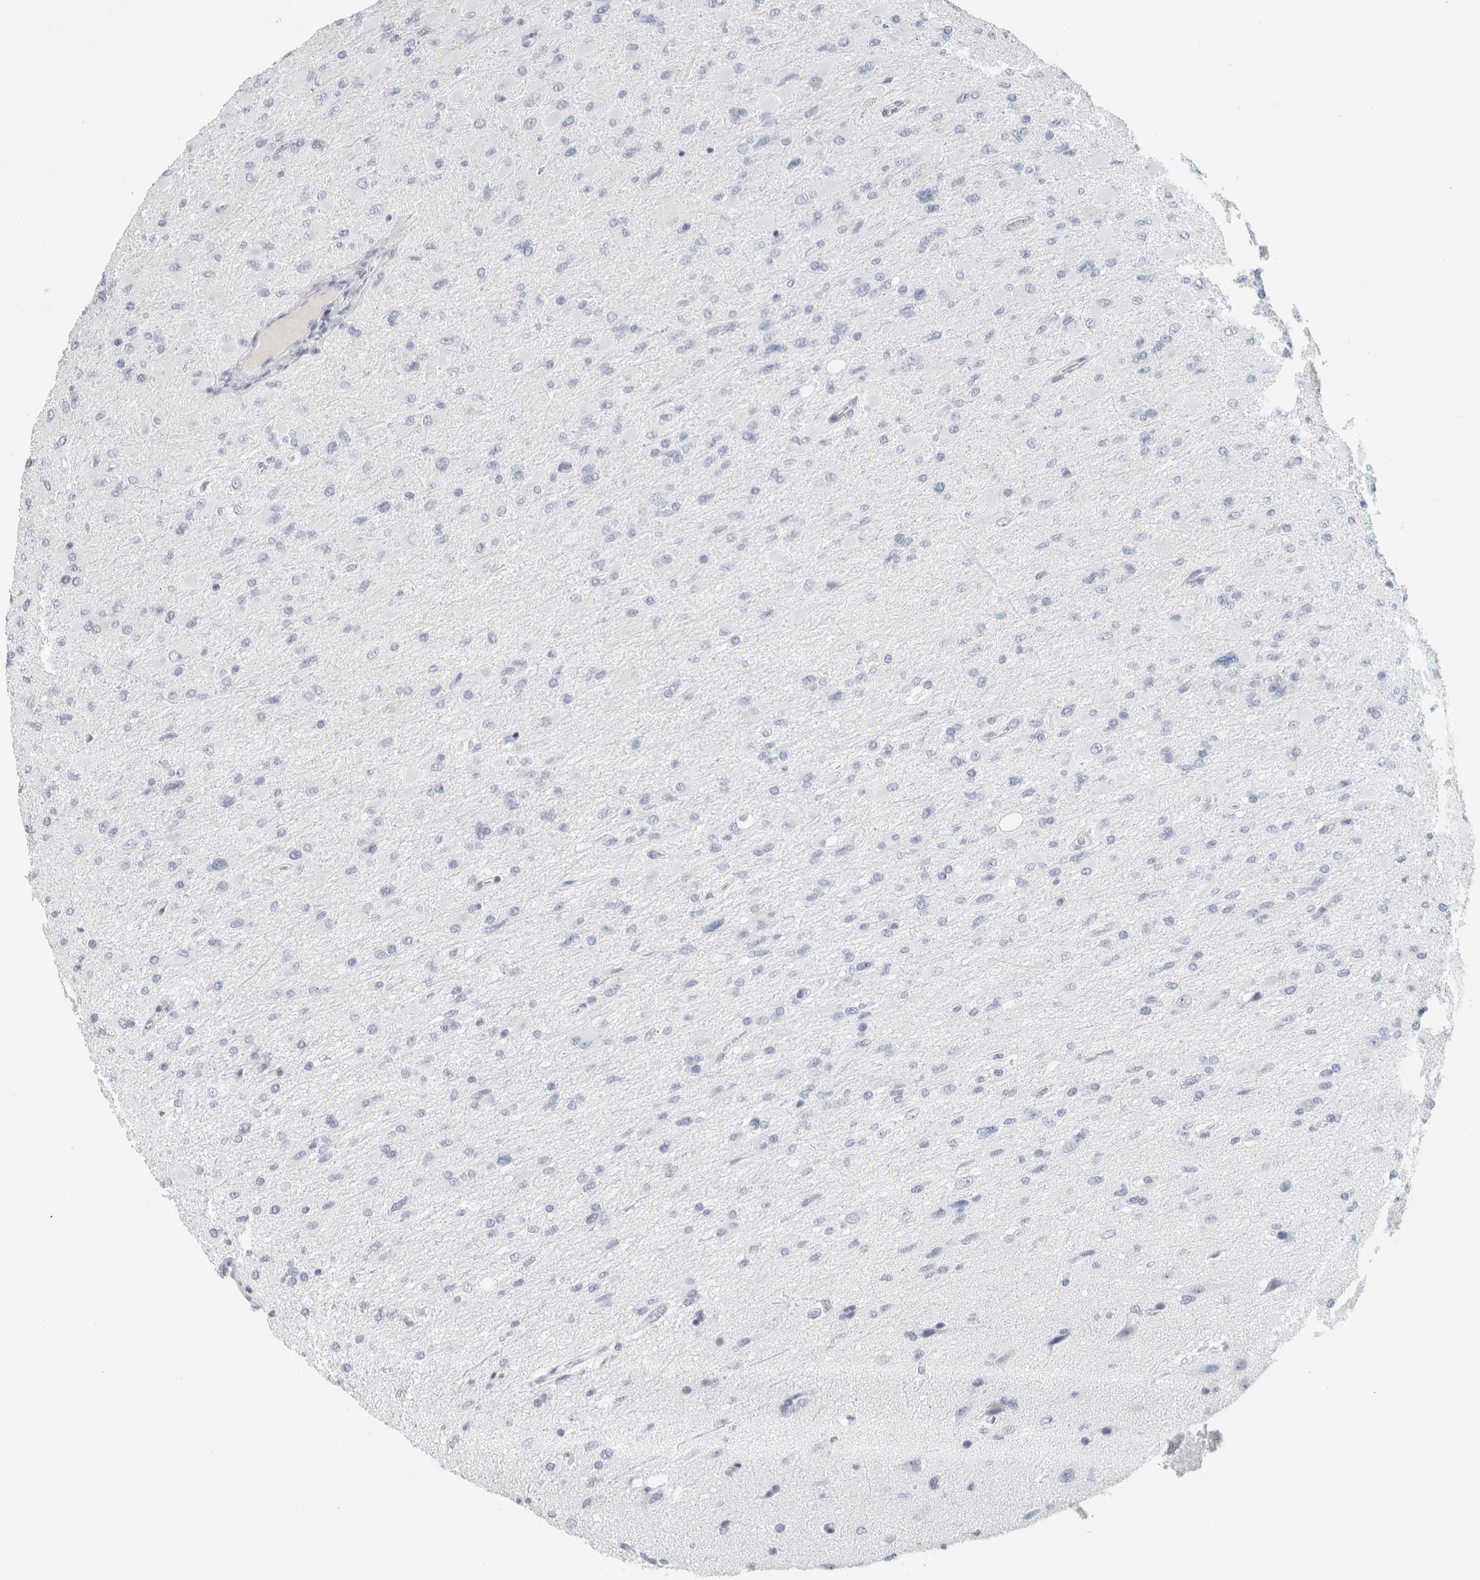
{"staining": {"intensity": "negative", "quantity": "none", "location": "none"}, "tissue": "glioma", "cell_type": "Tumor cells", "image_type": "cancer", "snomed": [{"axis": "morphology", "description": "Glioma, malignant, High grade"}, {"axis": "topography", "description": "Cerebral cortex"}], "caption": "Immunohistochemistry (IHC) micrograph of human glioma stained for a protein (brown), which demonstrates no staining in tumor cells.", "gene": "CD36", "patient": {"sex": "female", "age": 36}}